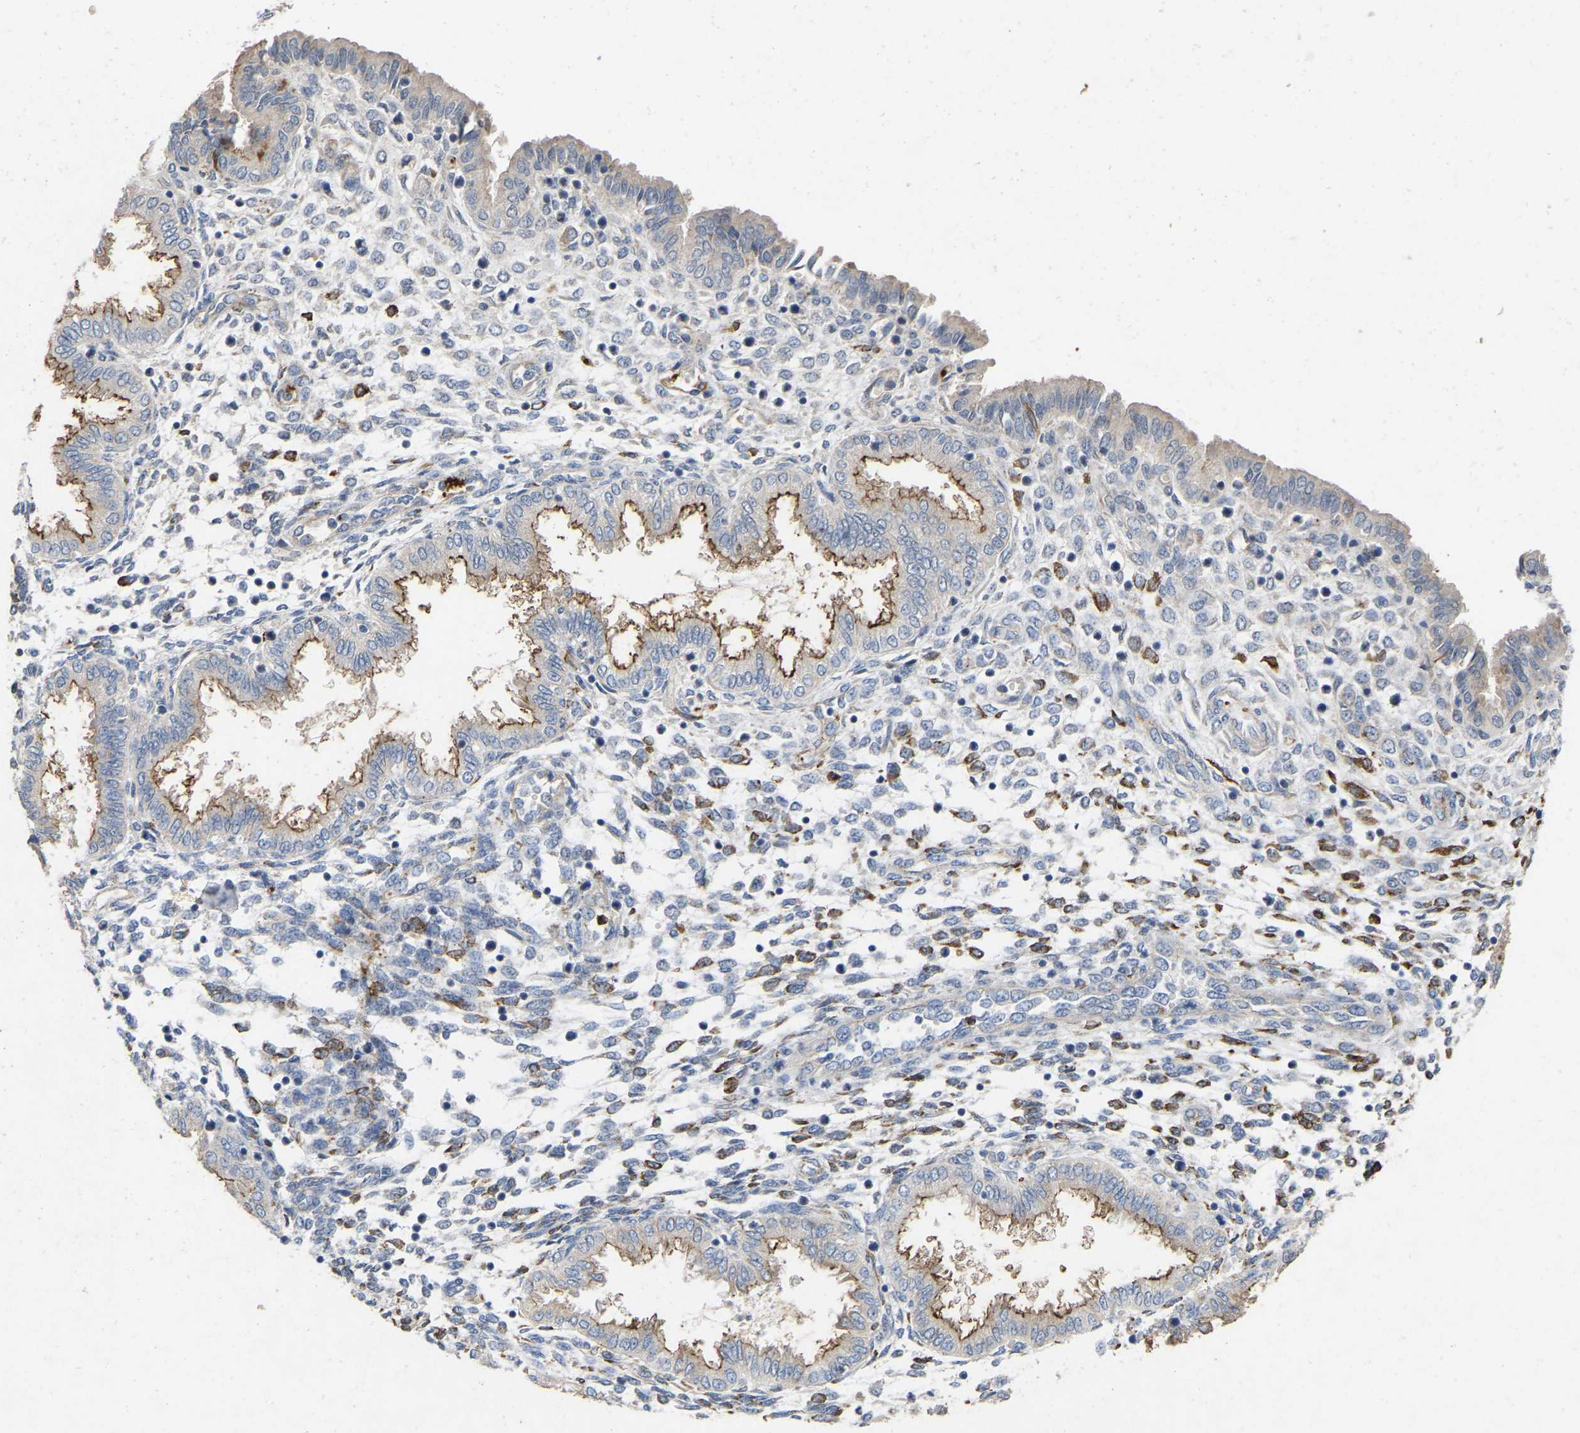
{"staining": {"intensity": "moderate", "quantity": "<25%", "location": "cytoplasmic/membranous"}, "tissue": "endometrium", "cell_type": "Cells in endometrial stroma", "image_type": "normal", "snomed": [{"axis": "morphology", "description": "Normal tissue, NOS"}, {"axis": "topography", "description": "Endometrium"}], "caption": "Cells in endometrial stroma display low levels of moderate cytoplasmic/membranous expression in approximately <25% of cells in normal human endometrium. (DAB IHC, brown staining for protein, blue staining for nuclei).", "gene": "RHEB", "patient": {"sex": "female", "age": 33}}